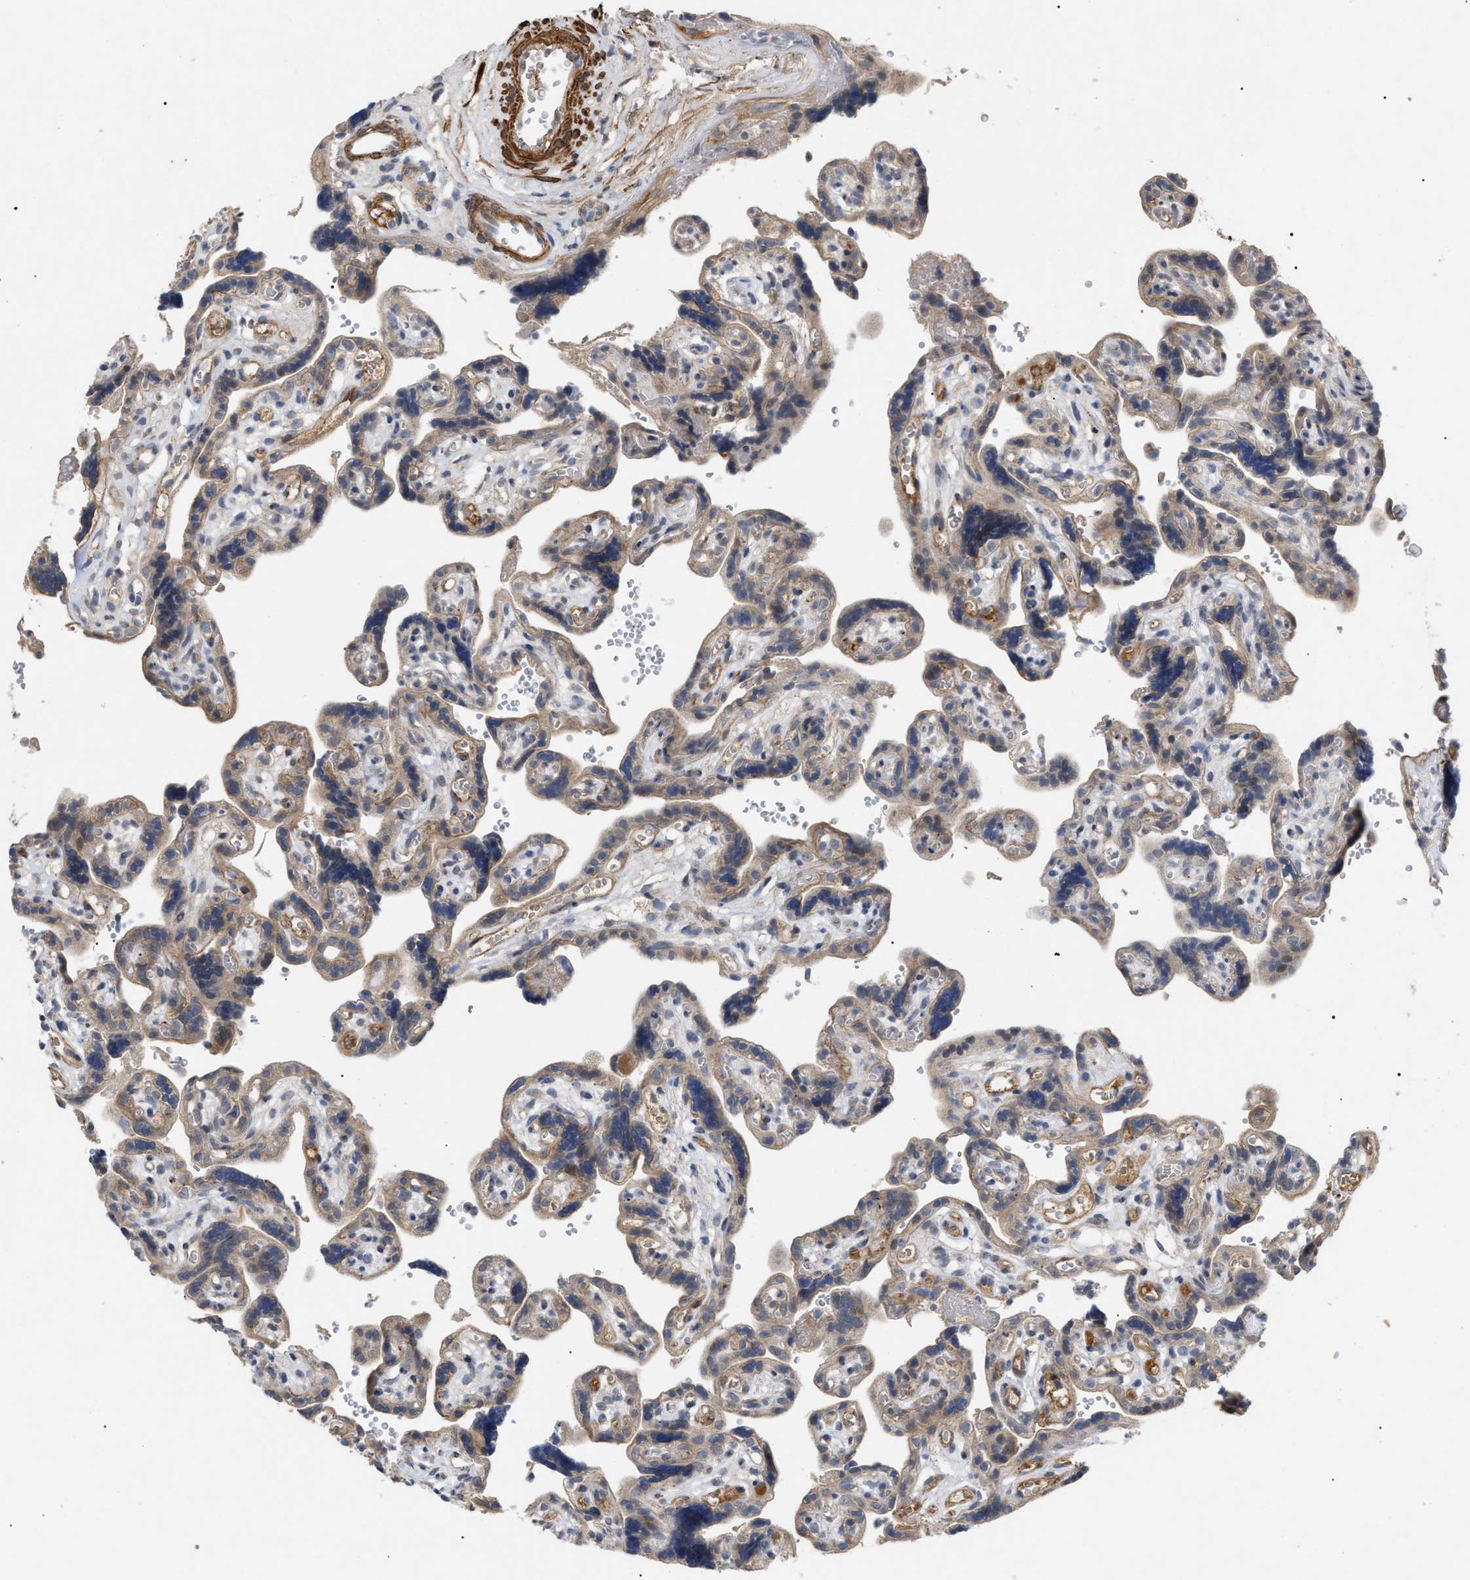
{"staining": {"intensity": "moderate", "quantity": "<25%", "location": "cytoplasmic/membranous"}, "tissue": "placenta", "cell_type": "Decidual cells", "image_type": "normal", "snomed": [{"axis": "morphology", "description": "Normal tissue, NOS"}, {"axis": "topography", "description": "Placenta"}], "caption": "Protein positivity by IHC demonstrates moderate cytoplasmic/membranous expression in about <25% of decidual cells in benign placenta.", "gene": "ST6GALNAC6", "patient": {"sex": "female", "age": 30}}